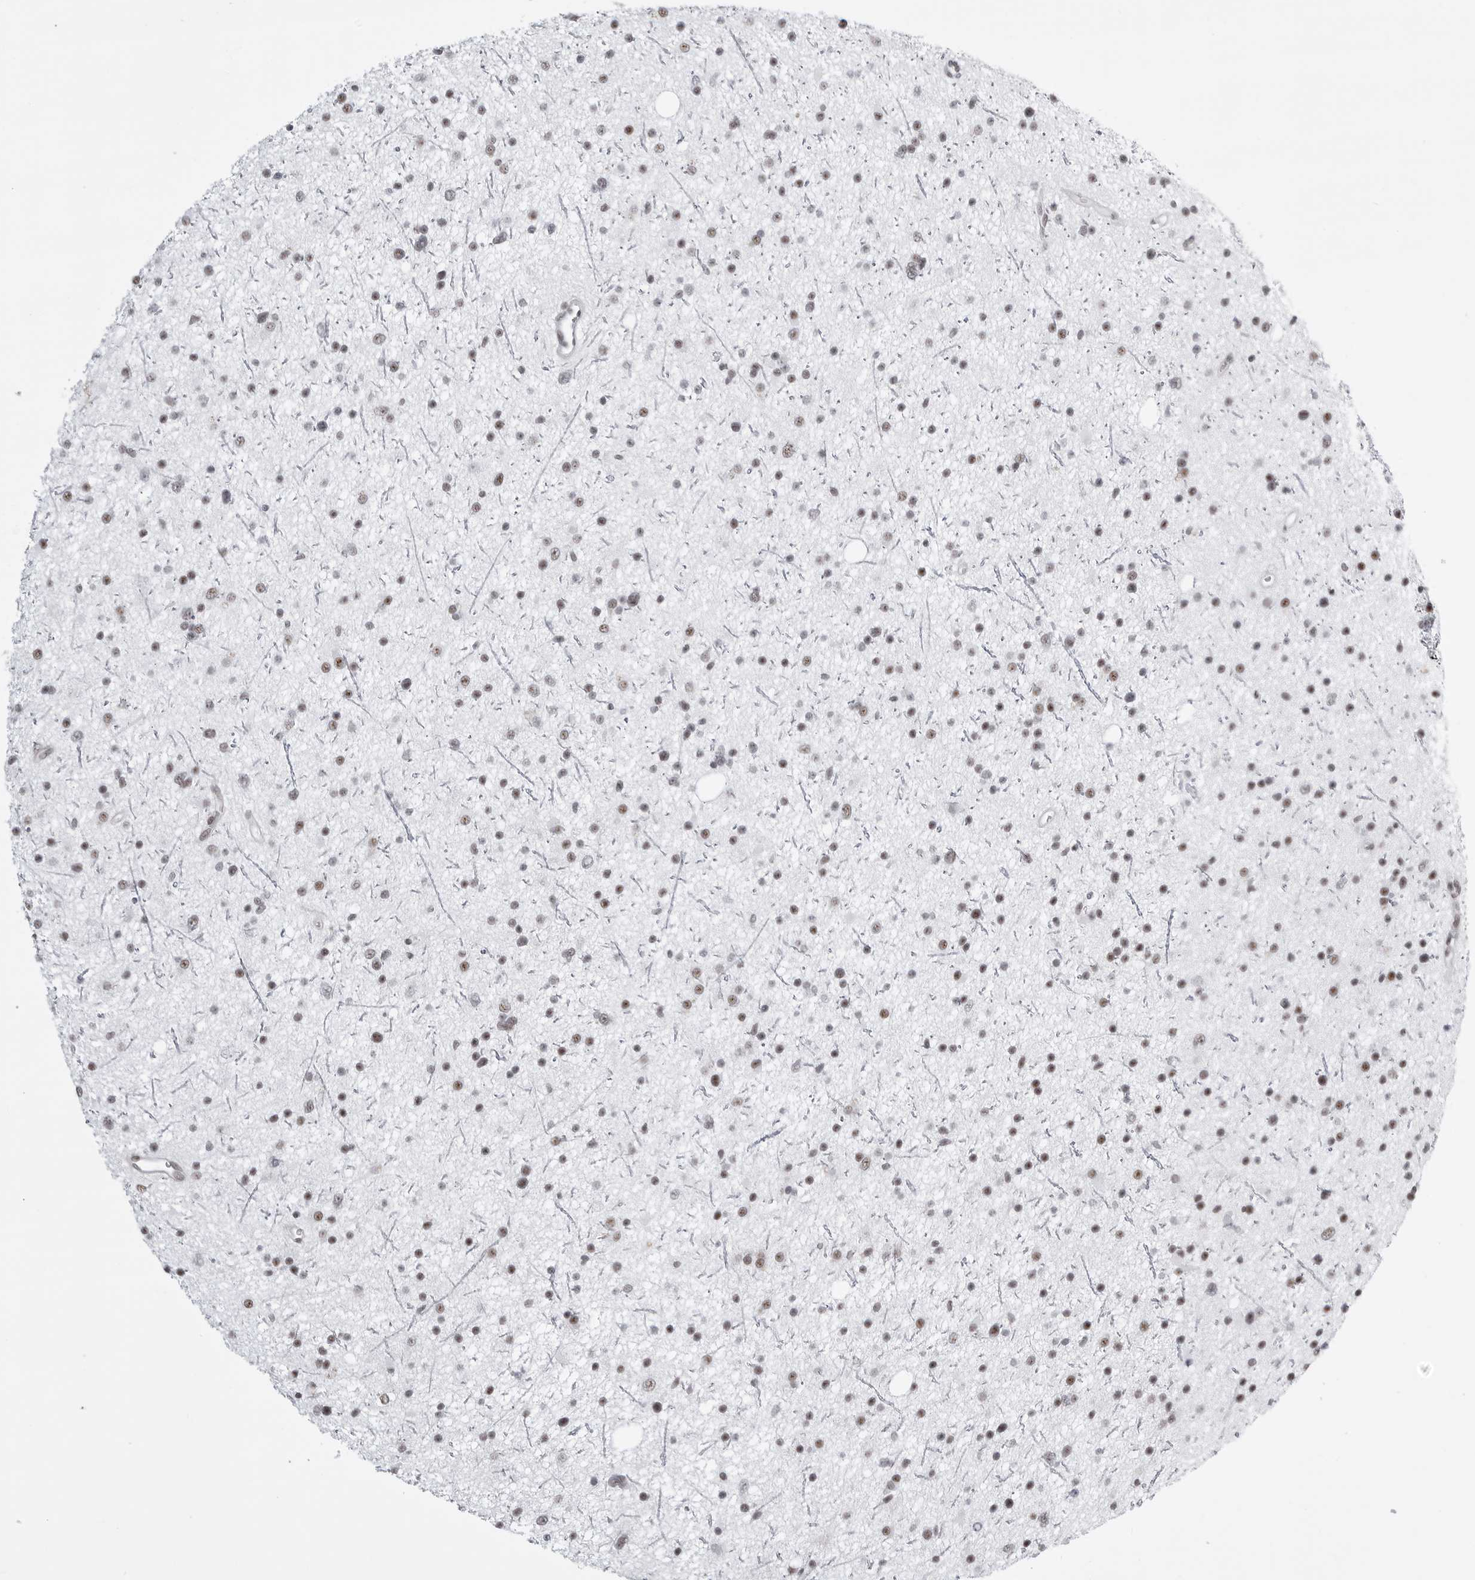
{"staining": {"intensity": "weak", "quantity": "25%-75%", "location": "nuclear"}, "tissue": "glioma", "cell_type": "Tumor cells", "image_type": "cancer", "snomed": [{"axis": "morphology", "description": "Glioma, malignant, Low grade"}, {"axis": "topography", "description": "Cerebral cortex"}], "caption": "This photomicrograph displays IHC staining of glioma, with low weak nuclear staining in about 25%-75% of tumor cells.", "gene": "WRAP53", "patient": {"sex": "female", "age": 39}}